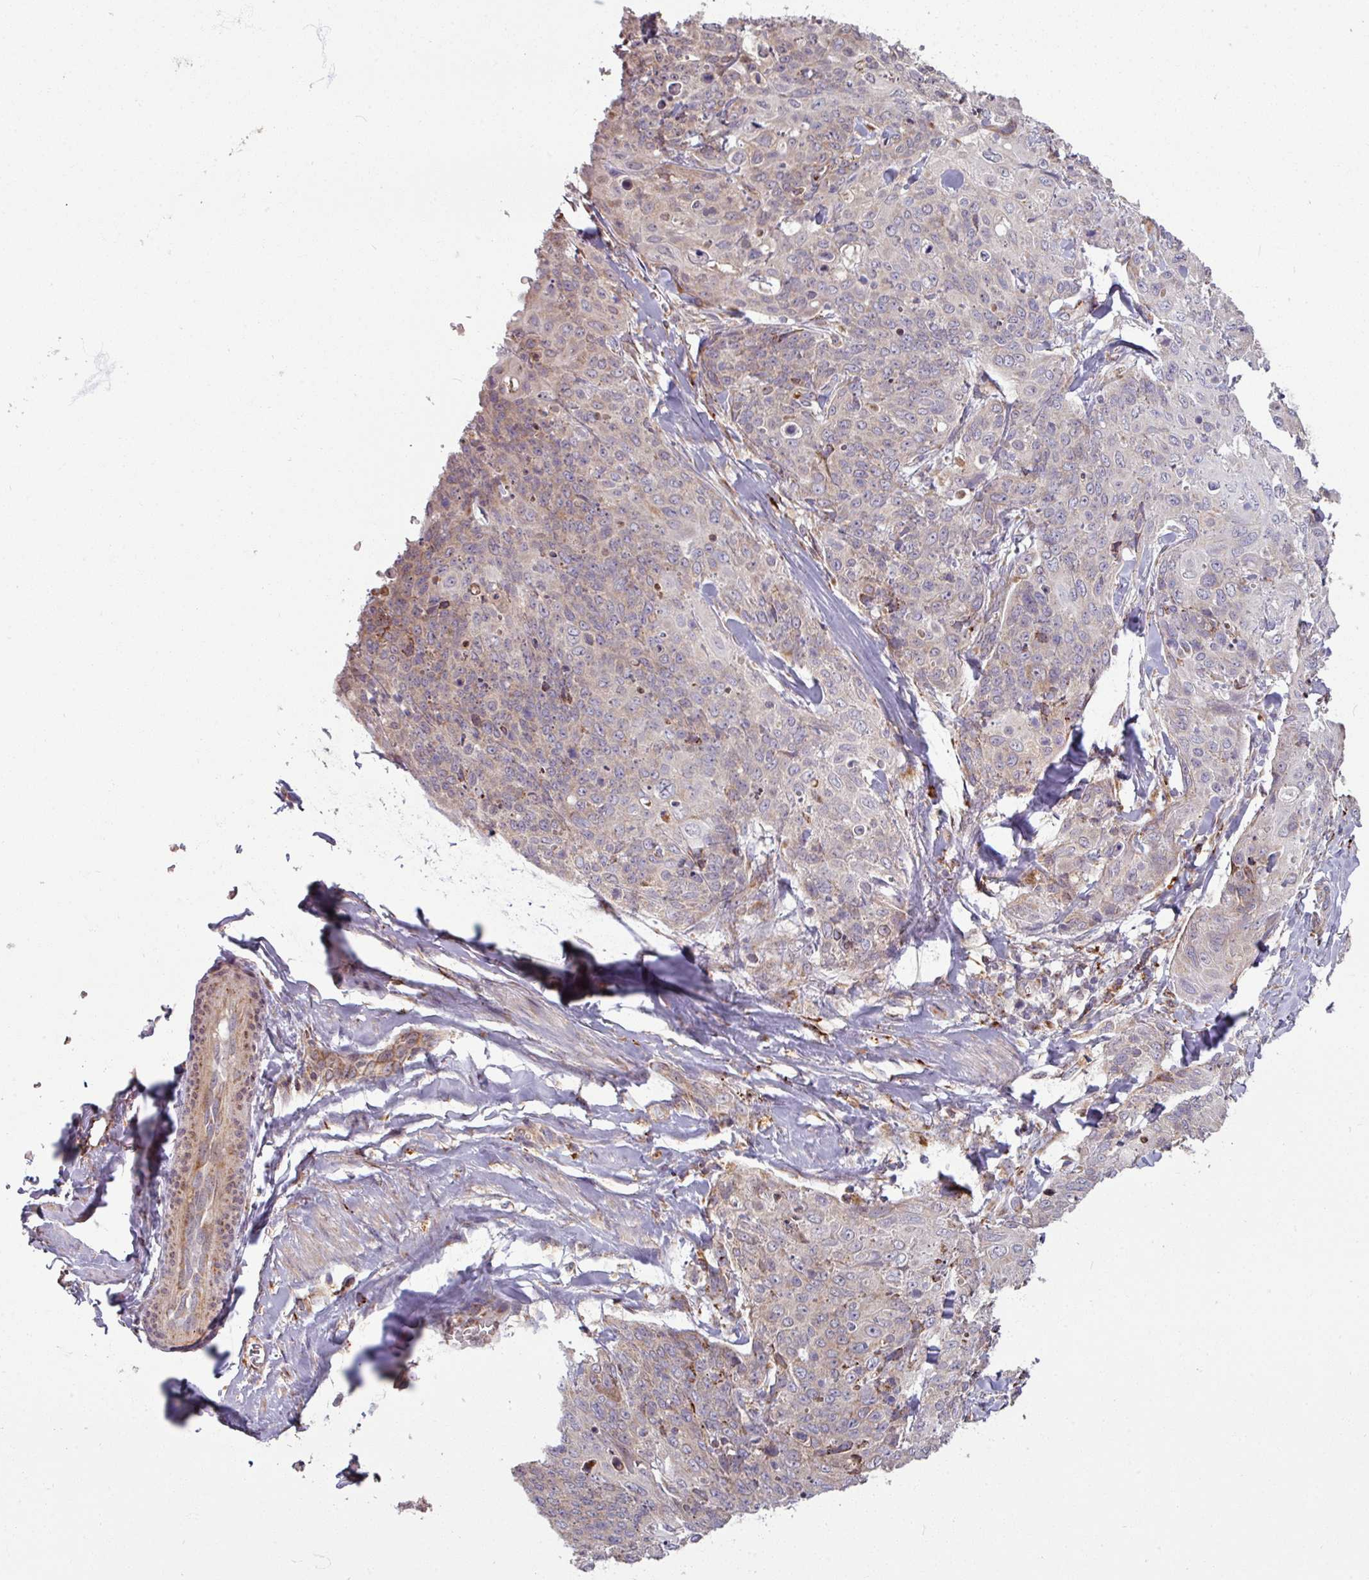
{"staining": {"intensity": "weak", "quantity": "<25%", "location": "cytoplasmic/membranous"}, "tissue": "skin cancer", "cell_type": "Tumor cells", "image_type": "cancer", "snomed": [{"axis": "morphology", "description": "Squamous cell carcinoma, NOS"}, {"axis": "topography", "description": "Skin"}, {"axis": "topography", "description": "Vulva"}], "caption": "A micrograph of human skin squamous cell carcinoma is negative for staining in tumor cells. The staining is performed using DAB brown chromogen with nuclei counter-stained in using hematoxylin.", "gene": "MAGT1", "patient": {"sex": "female", "age": 85}}